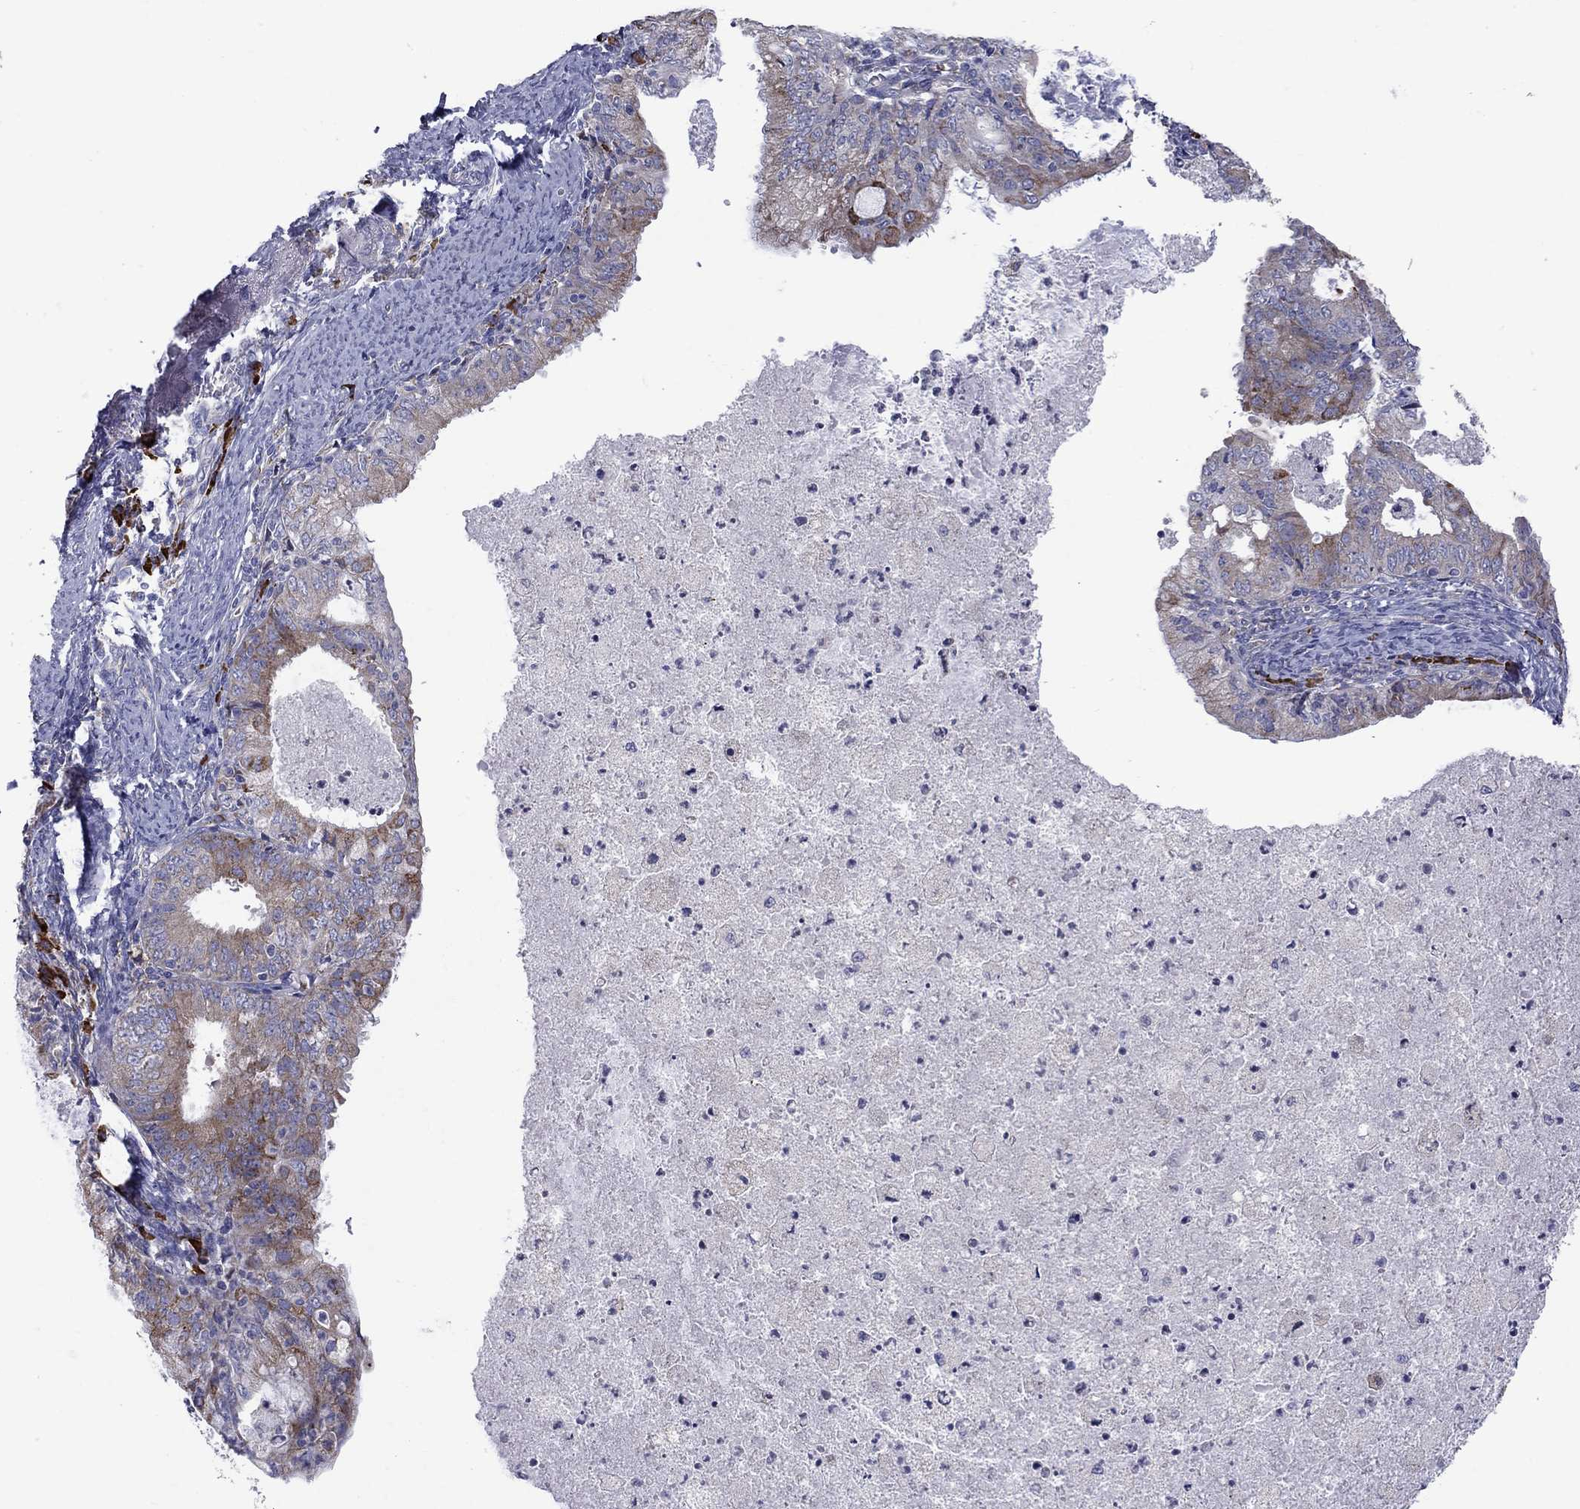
{"staining": {"intensity": "moderate", "quantity": "<25%", "location": "cytoplasmic/membranous"}, "tissue": "endometrial cancer", "cell_type": "Tumor cells", "image_type": "cancer", "snomed": [{"axis": "morphology", "description": "Adenocarcinoma, NOS"}, {"axis": "topography", "description": "Endometrium"}], "caption": "High-power microscopy captured an immunohistochemistry (IHC) micrograph of adenocarcinoma (endometrial), revealing moderate cytoplasmic/membranous positivity in approximately <25% of tumor cells.", "gene": "ASNS", "patient": {"sex": "female", "age": 57}}